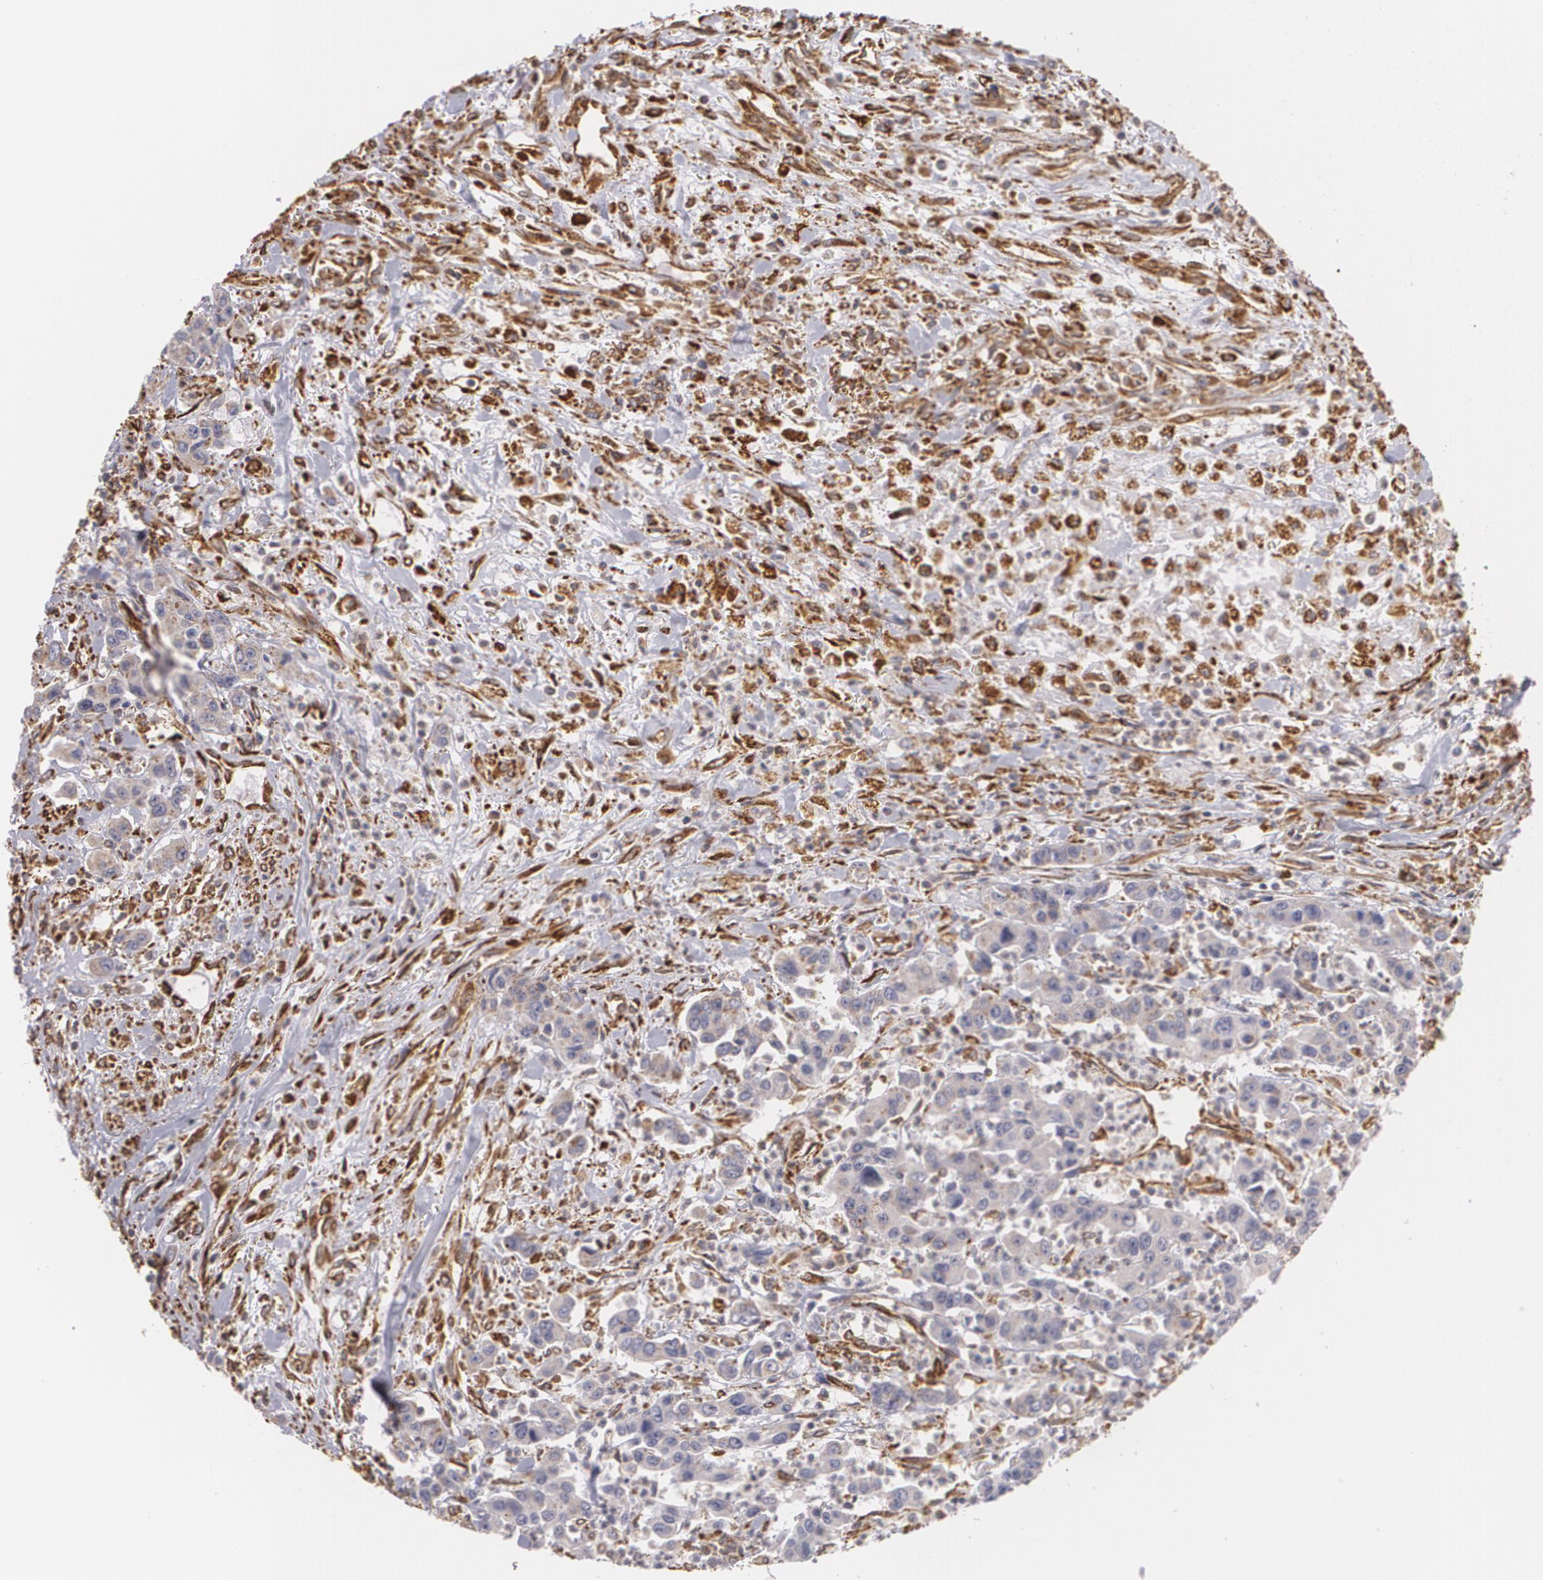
{"staining": {"intensity": "weak", "quantity": "25%-75%", "location": "cytoplasmic/membranous"}, "tissue": "urothelial cancer", "cell_type": "Tumor cells", "image_type": "cancer", "snomed": [{"axis": "morphology", "description": "Urothelial carcinoma, High grade"}, {"axis": "topography", "description": "Urinary bladder"}], "caption": "A high-resolution micrograph shows immunohistochemistry staining of urothelial cancer, which reveals weak cytoplasmic/membranous staining in approximately 25%-75% of tumor cells. The protein of interest is stained brown, and the nuclei are stained in blue (DAB (3,3'-diaminobenzidine) IHC with brightfield microscopy, high magnification).", "gene": "CYB5R3", "patient": {"sex": "male", "age": 86}}